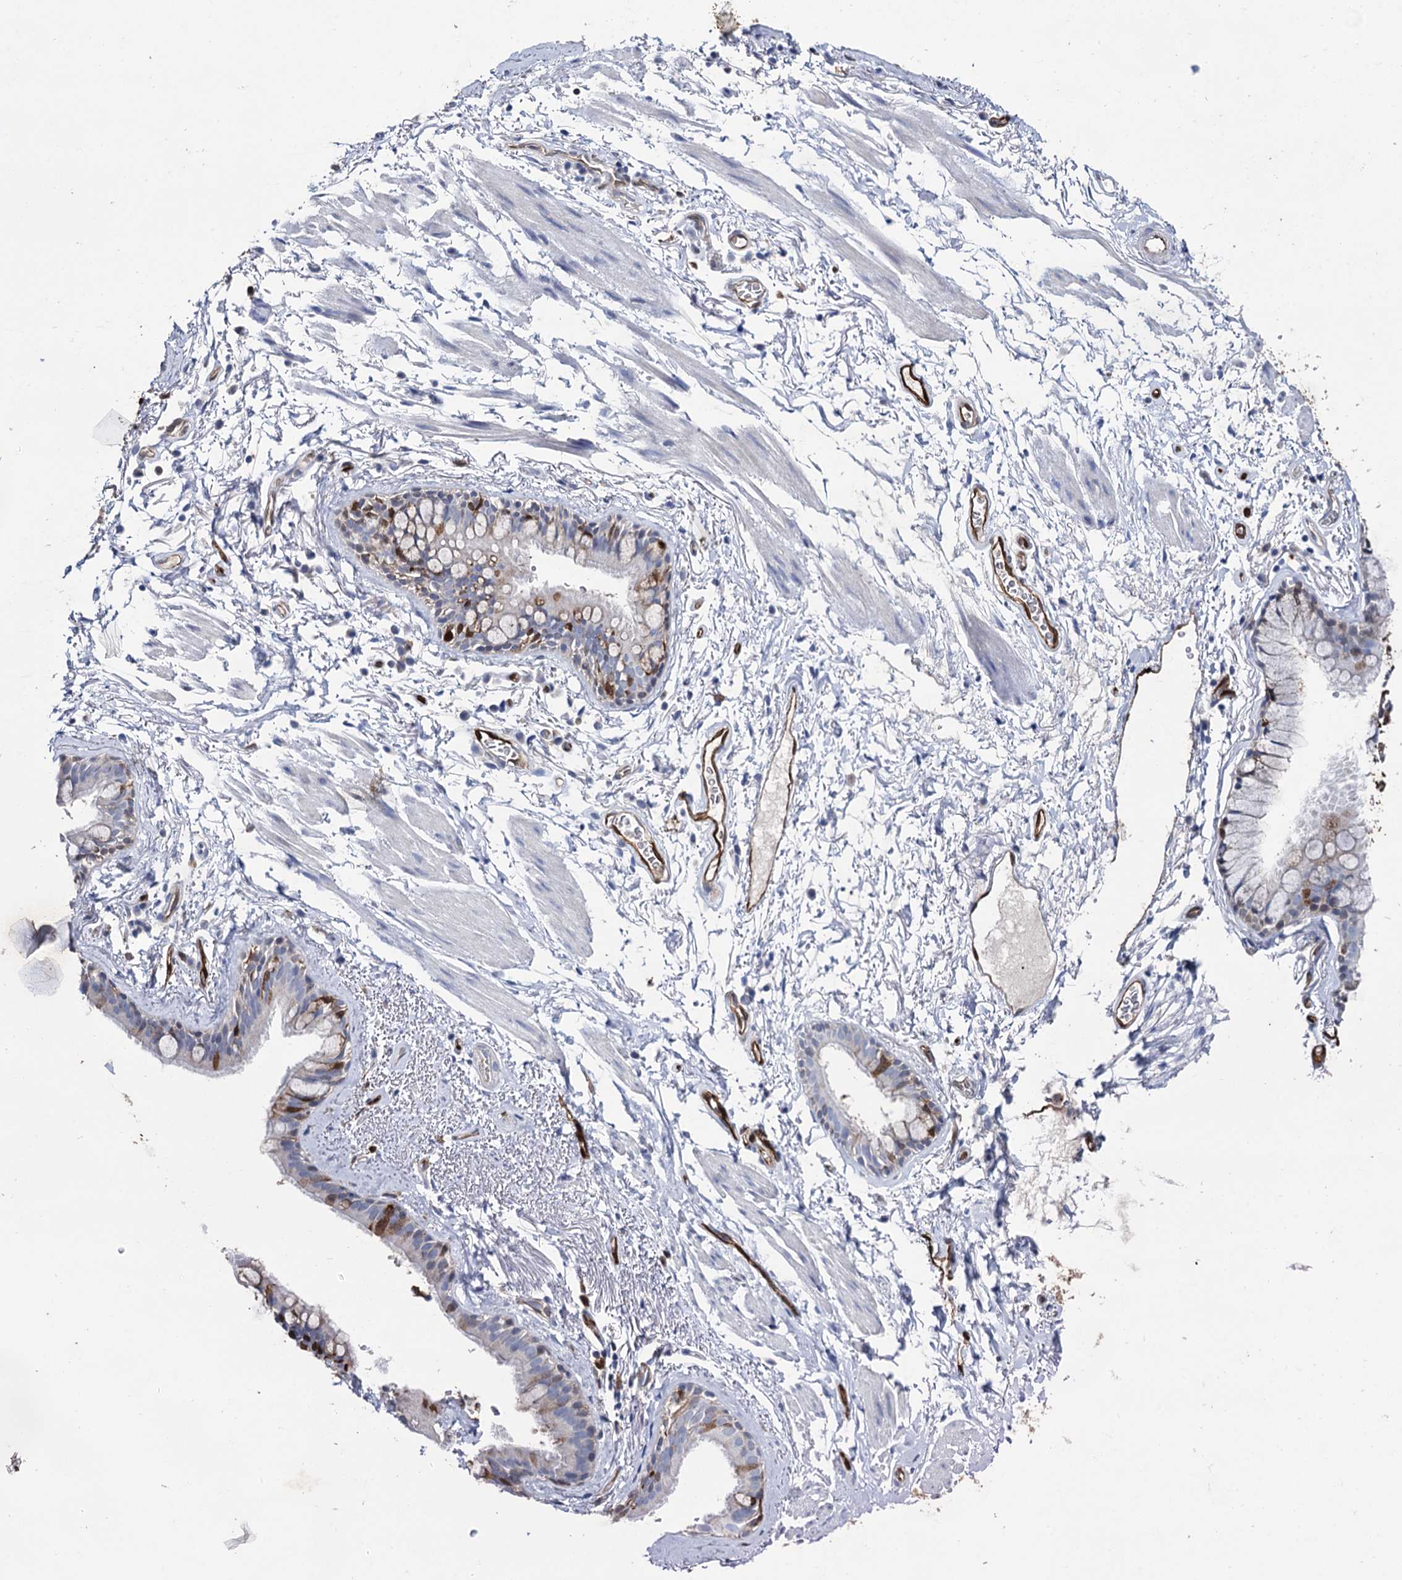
{"staining": {"intensity": "strong", "quantity": ">75%", "location": "cytoplasmic/membranous,nuclear"}, "tissue": "adipose tissue", "cell_type": "Adipocytes", "image_type": "normal", "snomed": [{"axis": "morphology", "description": "Normal tissue, NOS"}, {"axis": "topography", "description": "Lymph node"}, {"axis": "topography", "description": "Bronchus"}], "caption": "Strong cytoplasmic/membranous,nuclear protein staining is appreciated in approximately >75% of adipocytes in adipose tissue. The protein of interest is shown in brown color, while the nuclei are stained blue.", "gene": "FABP5", "patient": {"sex": "male", "age": 63}}